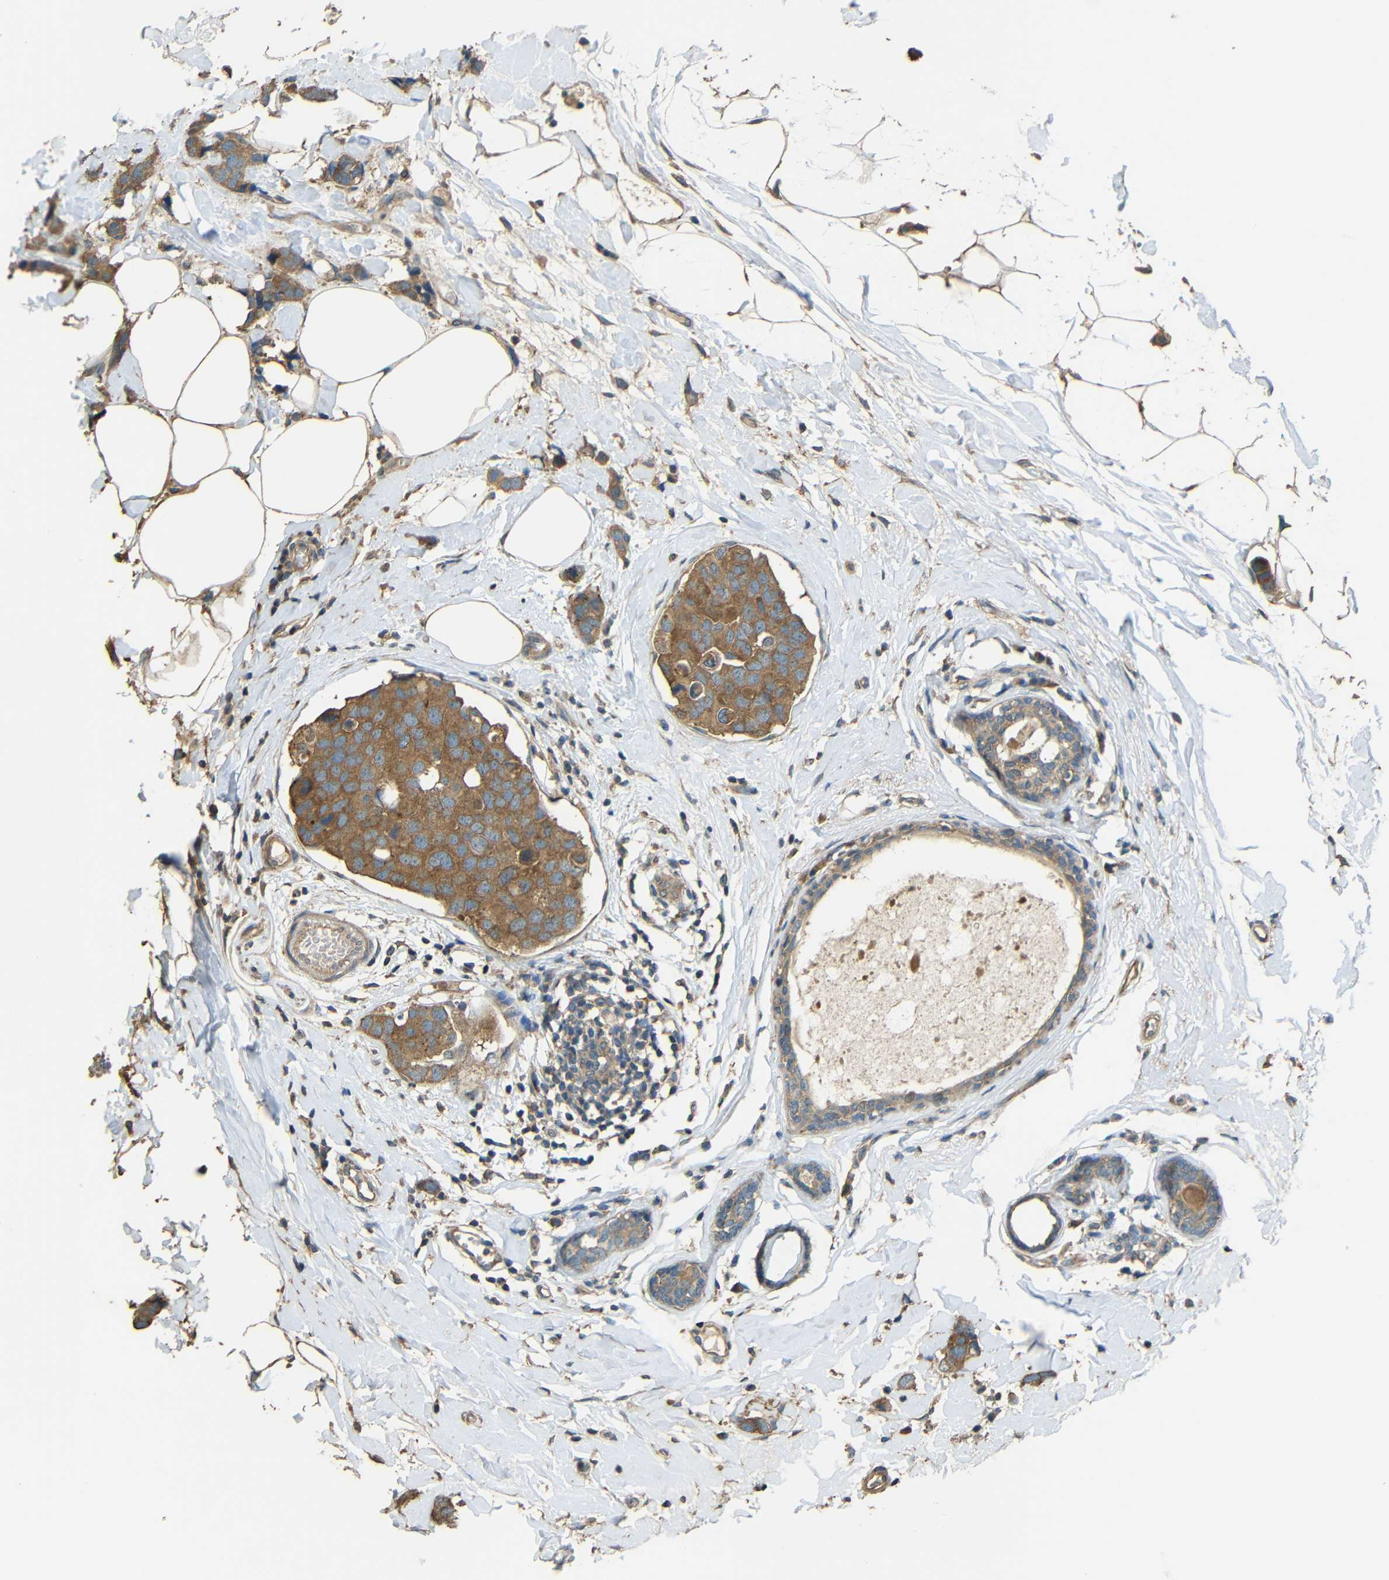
{"staining": {"intensity": "moderate", "quantity": ">75%", "location": "cytoplasmic/membranous"}, "tissue": "breast cancer", "cell_type": "Tumor cells", "image_type": "cancer", "snomed": [{"axis": "morphology", "description": "Normal tissue, NOS"}, {"axis": "morphology", "description": "Duct carcinoma"}, {"axis": "topography", "description": "Breast"}], "caption": "A brown stain shows moderate cytoplasmic/membranous positivity of a protein in breast cancer (infiltrating ductal carcinoma) tumor cells.", "gene": "ACACA", "patient": {"sex": "female", "age": 50}}